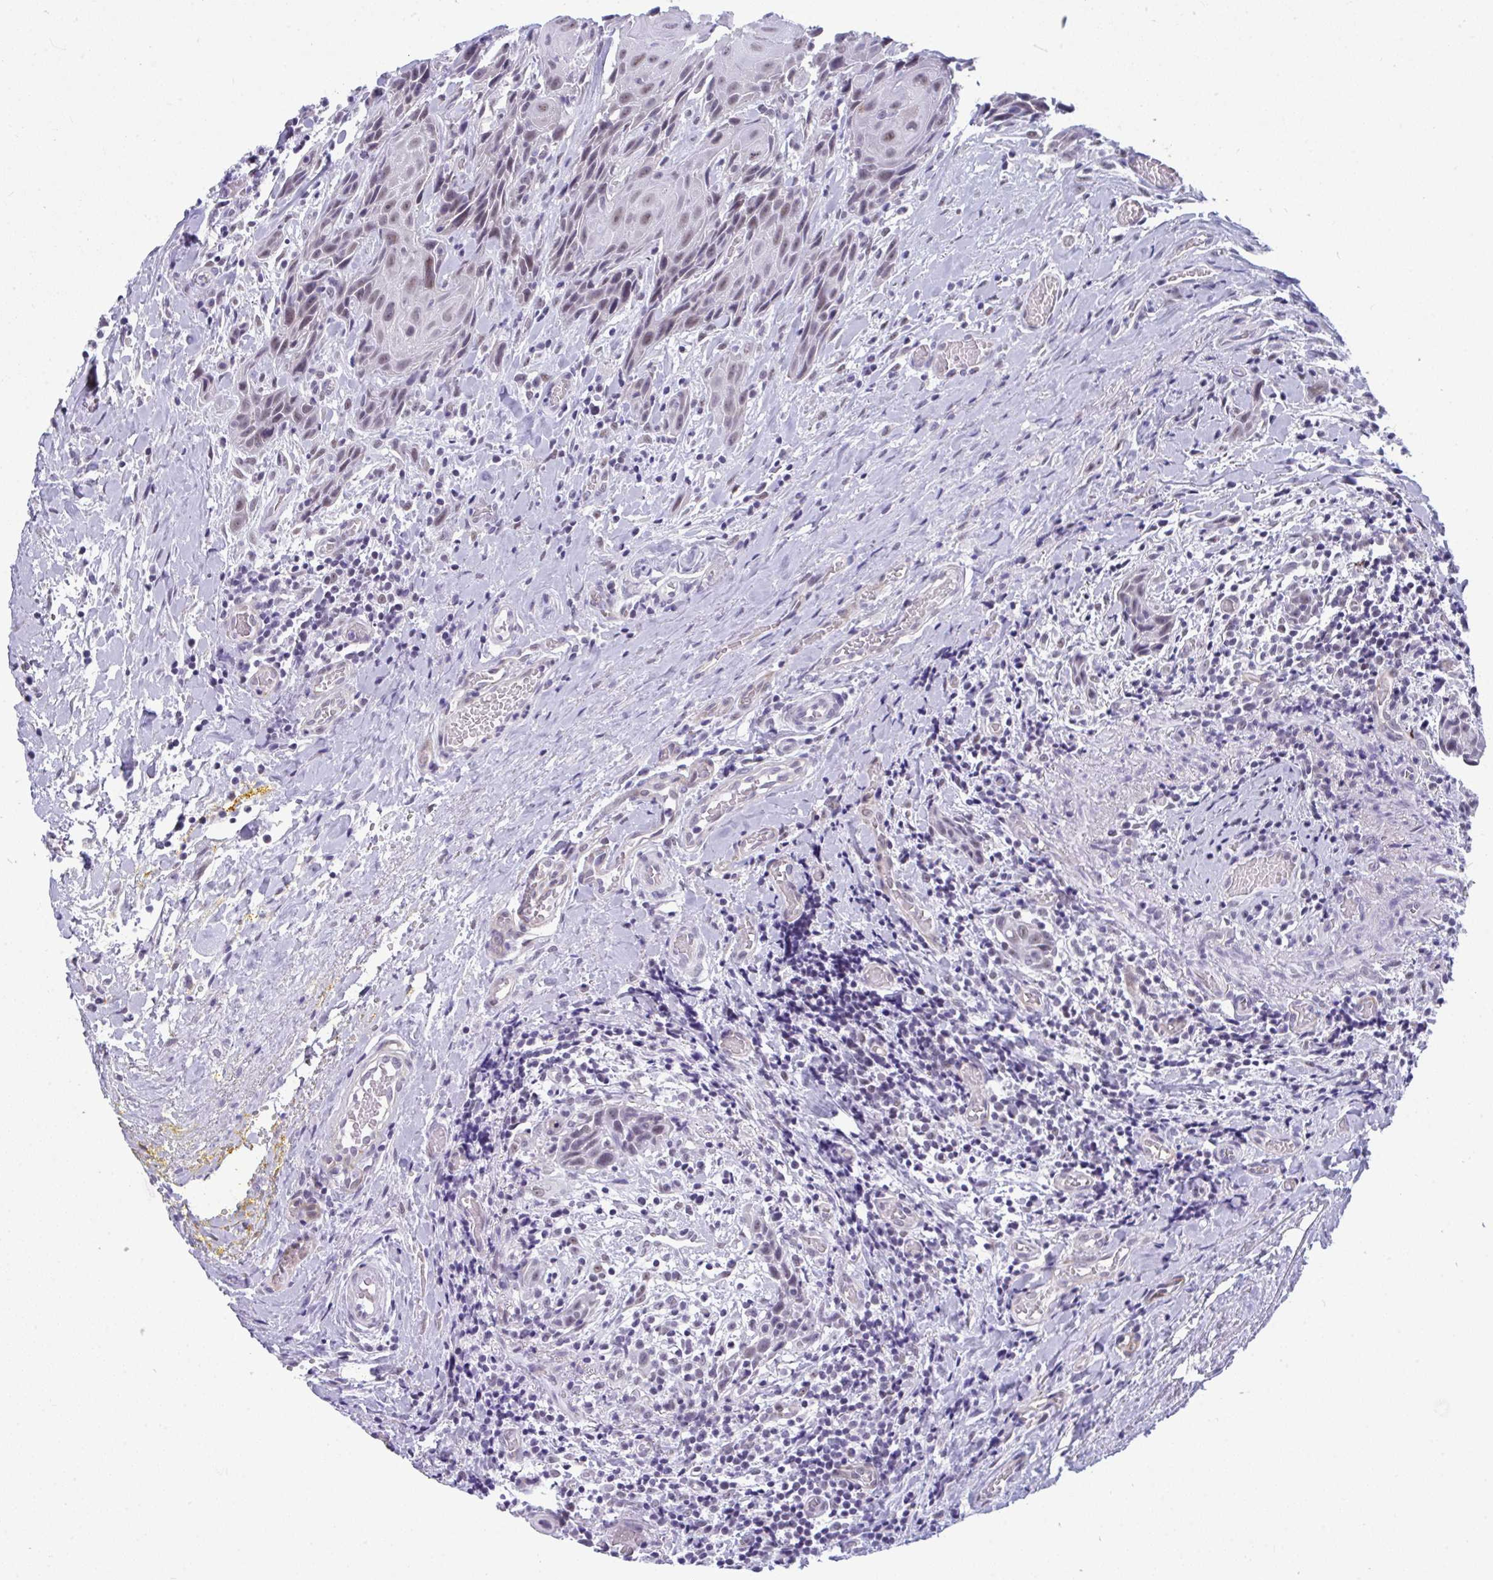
{"staining": {"intensity": "weak", "quantity": ">75%", "location": "nuclear"}, "tissue": "head and neck cancer", "cell_type": "Tumor cells", "image_type": "cancer", "snomed": [{"axis": "morphology", "description": "Squamous cell carcinoma, NOS"}, {"axis": "topography", "description": "Oral tissue"}, {"axis": "topography", "description": "Head-Neck"}], "caption": "Squamous cell carcinoma (head and neck) tissue exhibits weak nuclear expression in about >75% of tumor cells", "gene": "CDK13", "patient": {"sex": "male", "age": 49}}